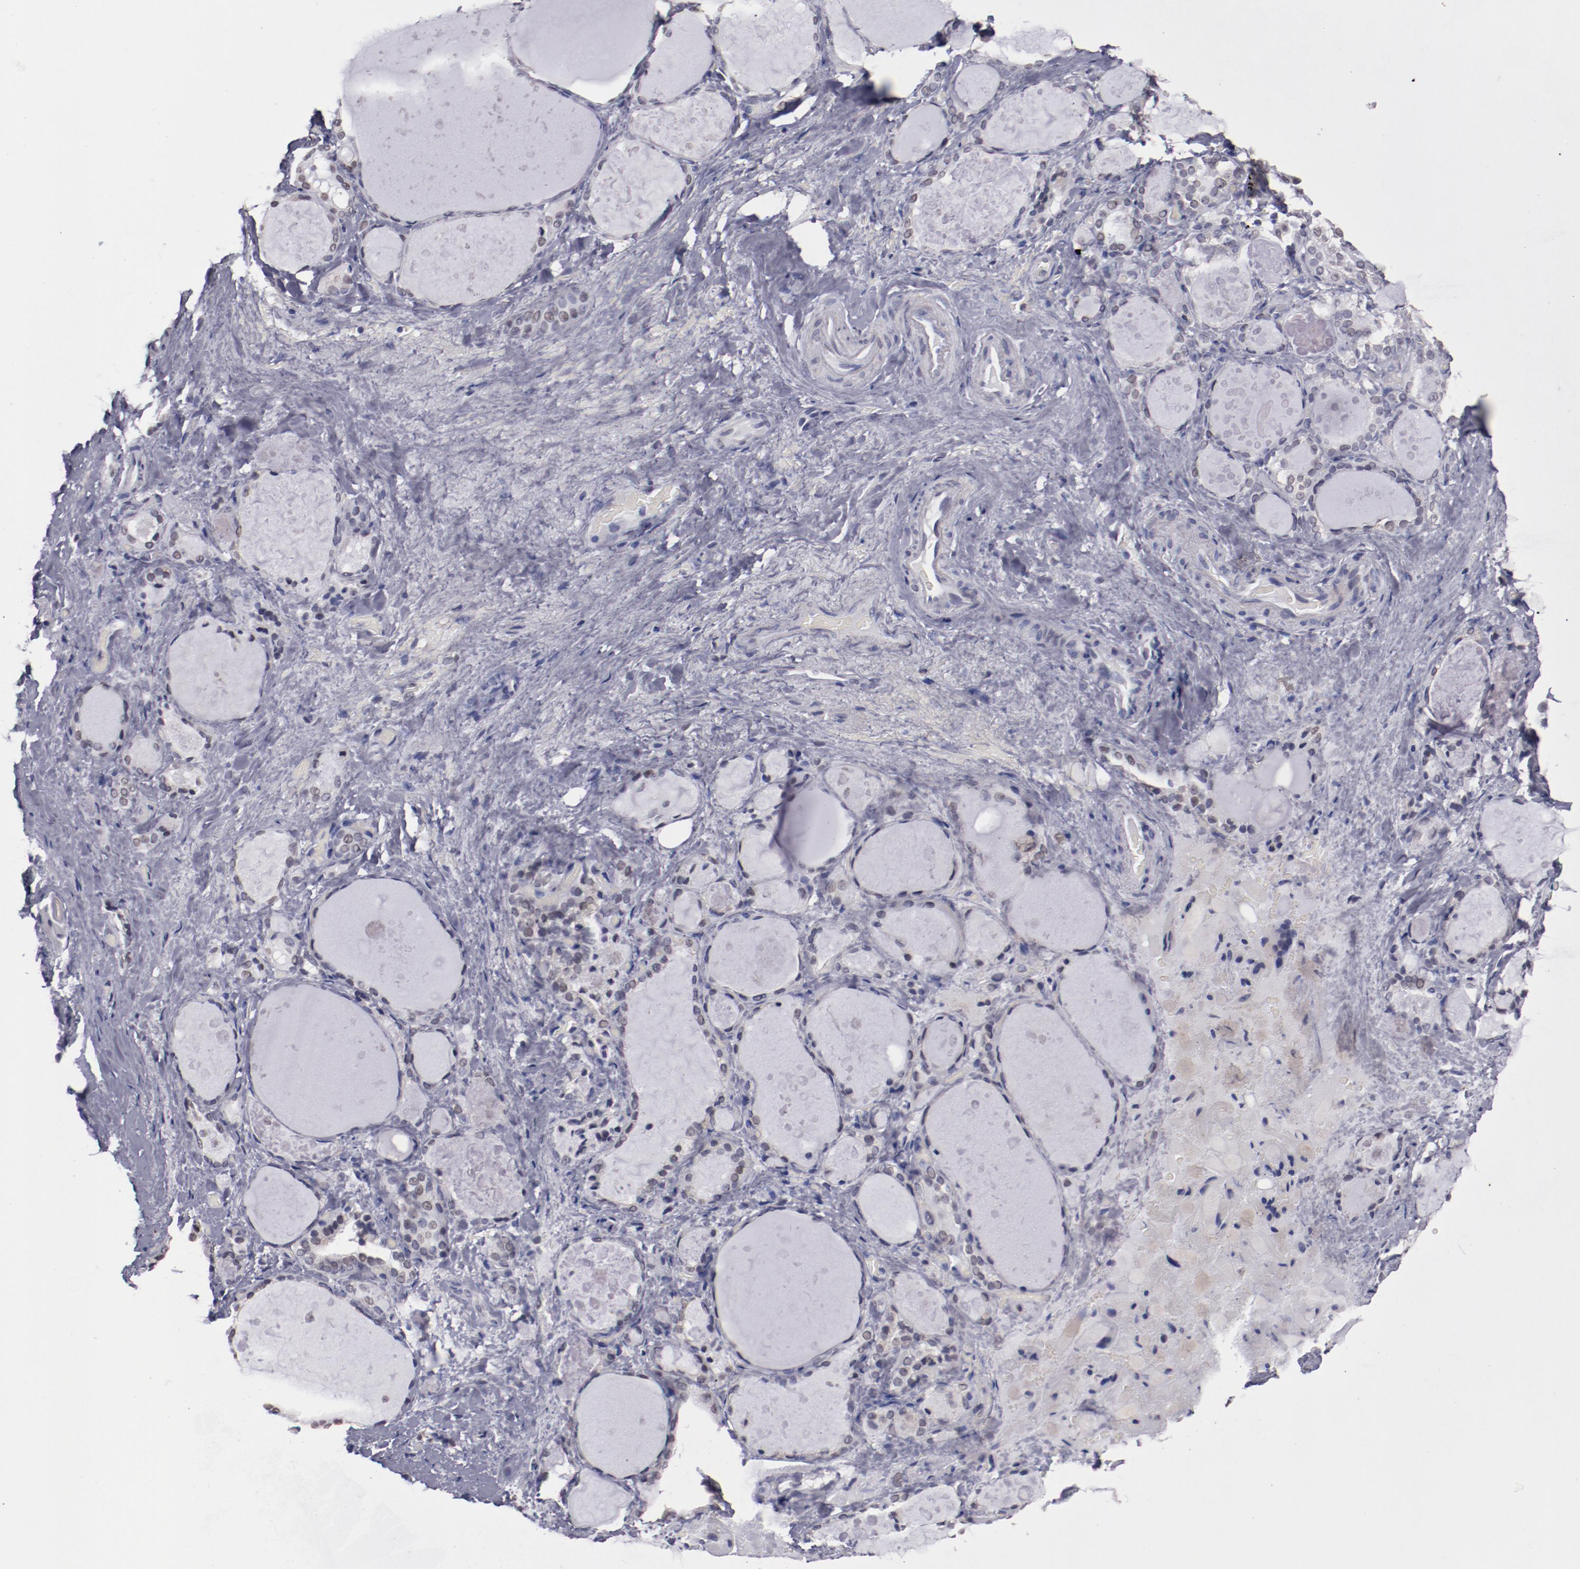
{"staining": {"intensity": "moderate", "quantity": "<25%", "location": "nuclear"}, "tissue": "thyroid gland", "cell_type": "Glandular cells", "image_type": "normal", "snomed": [{"axis": "morphology", "description": "Normal tissue, NOS"}, {"axis": "topography", "description": "Thyroid gland"}], "caption": "The image displays immunohistochemical staining of unremarkable thyroid gland. There is moderate nuclear expression is identified in about <25% of glandular cells.", "gene": "IRF4", "patient": {"sex": "female", "age": 75}}